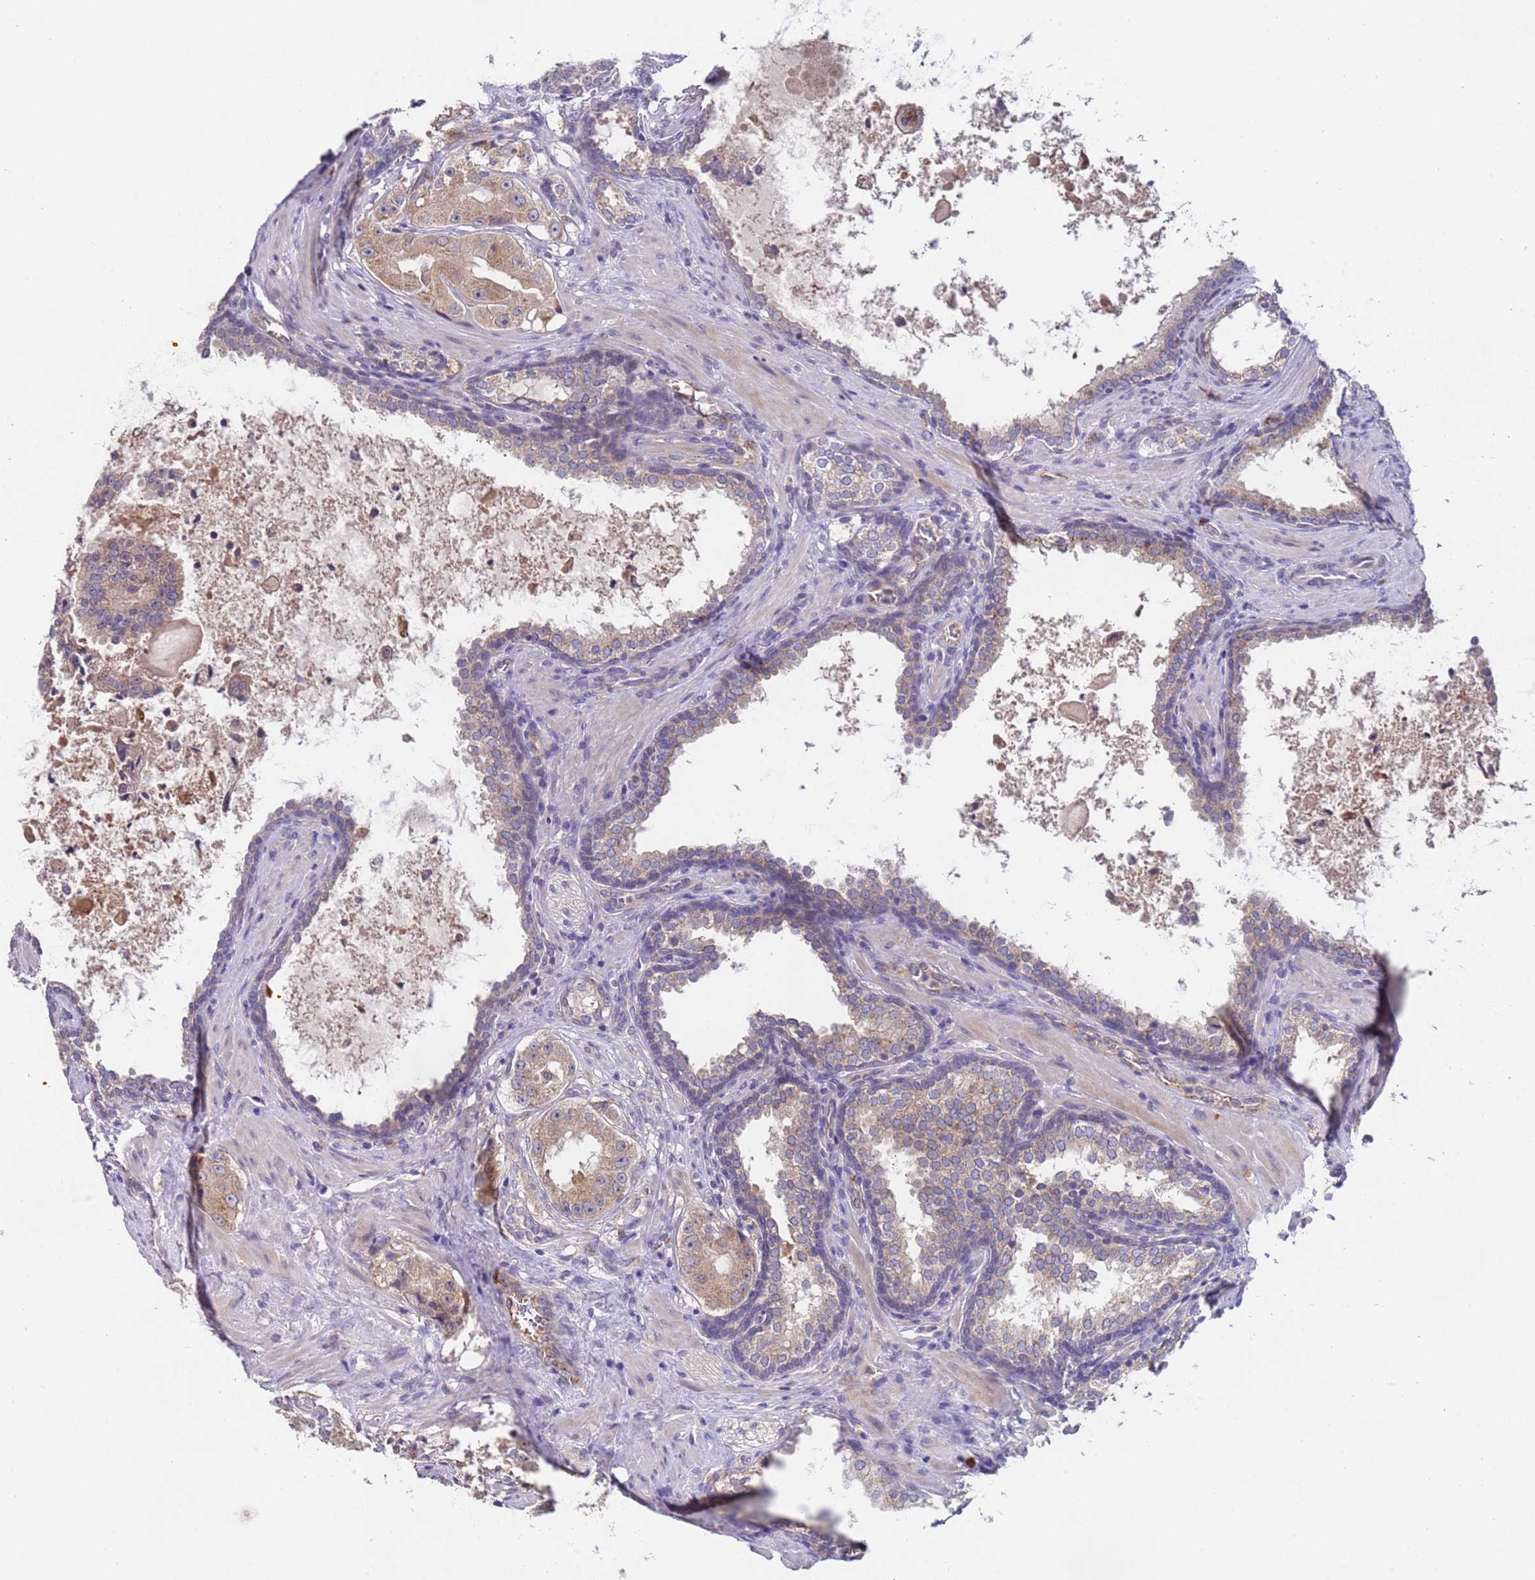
{"staining": {"intensity": "moderate", "quantity": ">75%", "location": "cytoplasmic/membranous"}, "tissue": "prostate cancer", "cell_type": "Tumor cells", "image_type": "cancer", "snomed": [{"axis": "morphology", "description": "Adenocarcinoma, High grade"}, {"axis": "topography", "description": "Prostate"}], "caption": "Human prostate adenocarcinoma (high-grade) stained for a protein (brown) exhibits moderate cytoplasmic/membranous positive staining in about >75% of tumor cells.", "gene": "ZNF248", "patient": {"sex": "male", "age": 73}}